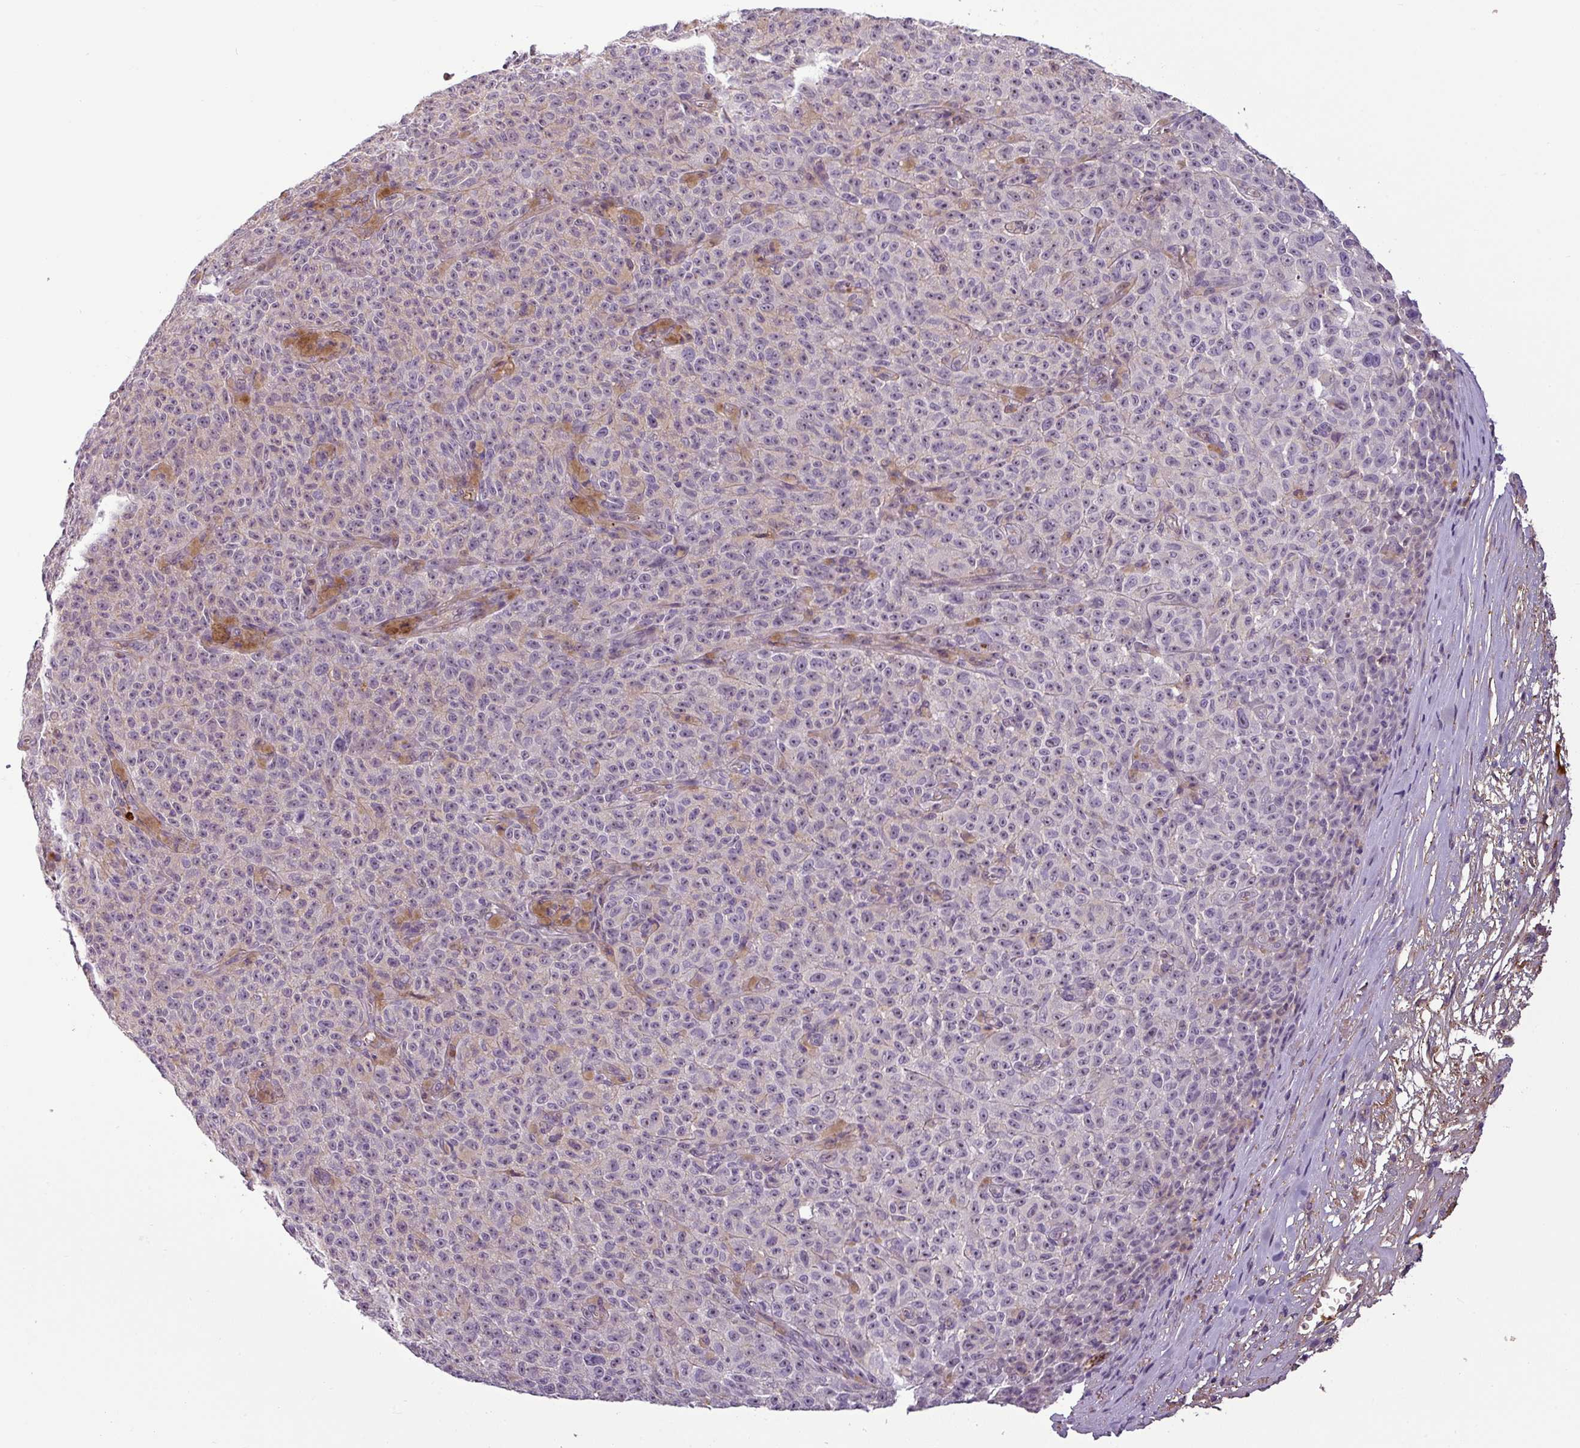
{"staining": {"intensity": "negative", "quantity": "none", "location": "none"}, "tissue": "melanoma", "cell_type": "Tumor cells", "image_type": "cancer", "snomed": [{"axis": "morphology", "description": "Malignant melanoma, NOS"}, {"axis": "topography", "description": "Skin"}], "caption": "This photomicrograph is of malignant melanoma stained with immunohistochemistry (IHC) to label a protein in brown with the nuclei are counter-stained blue. There is no expression in tumor cells.", "gene": "APOC1", "patient": {"sex": "female", "age": 82}}